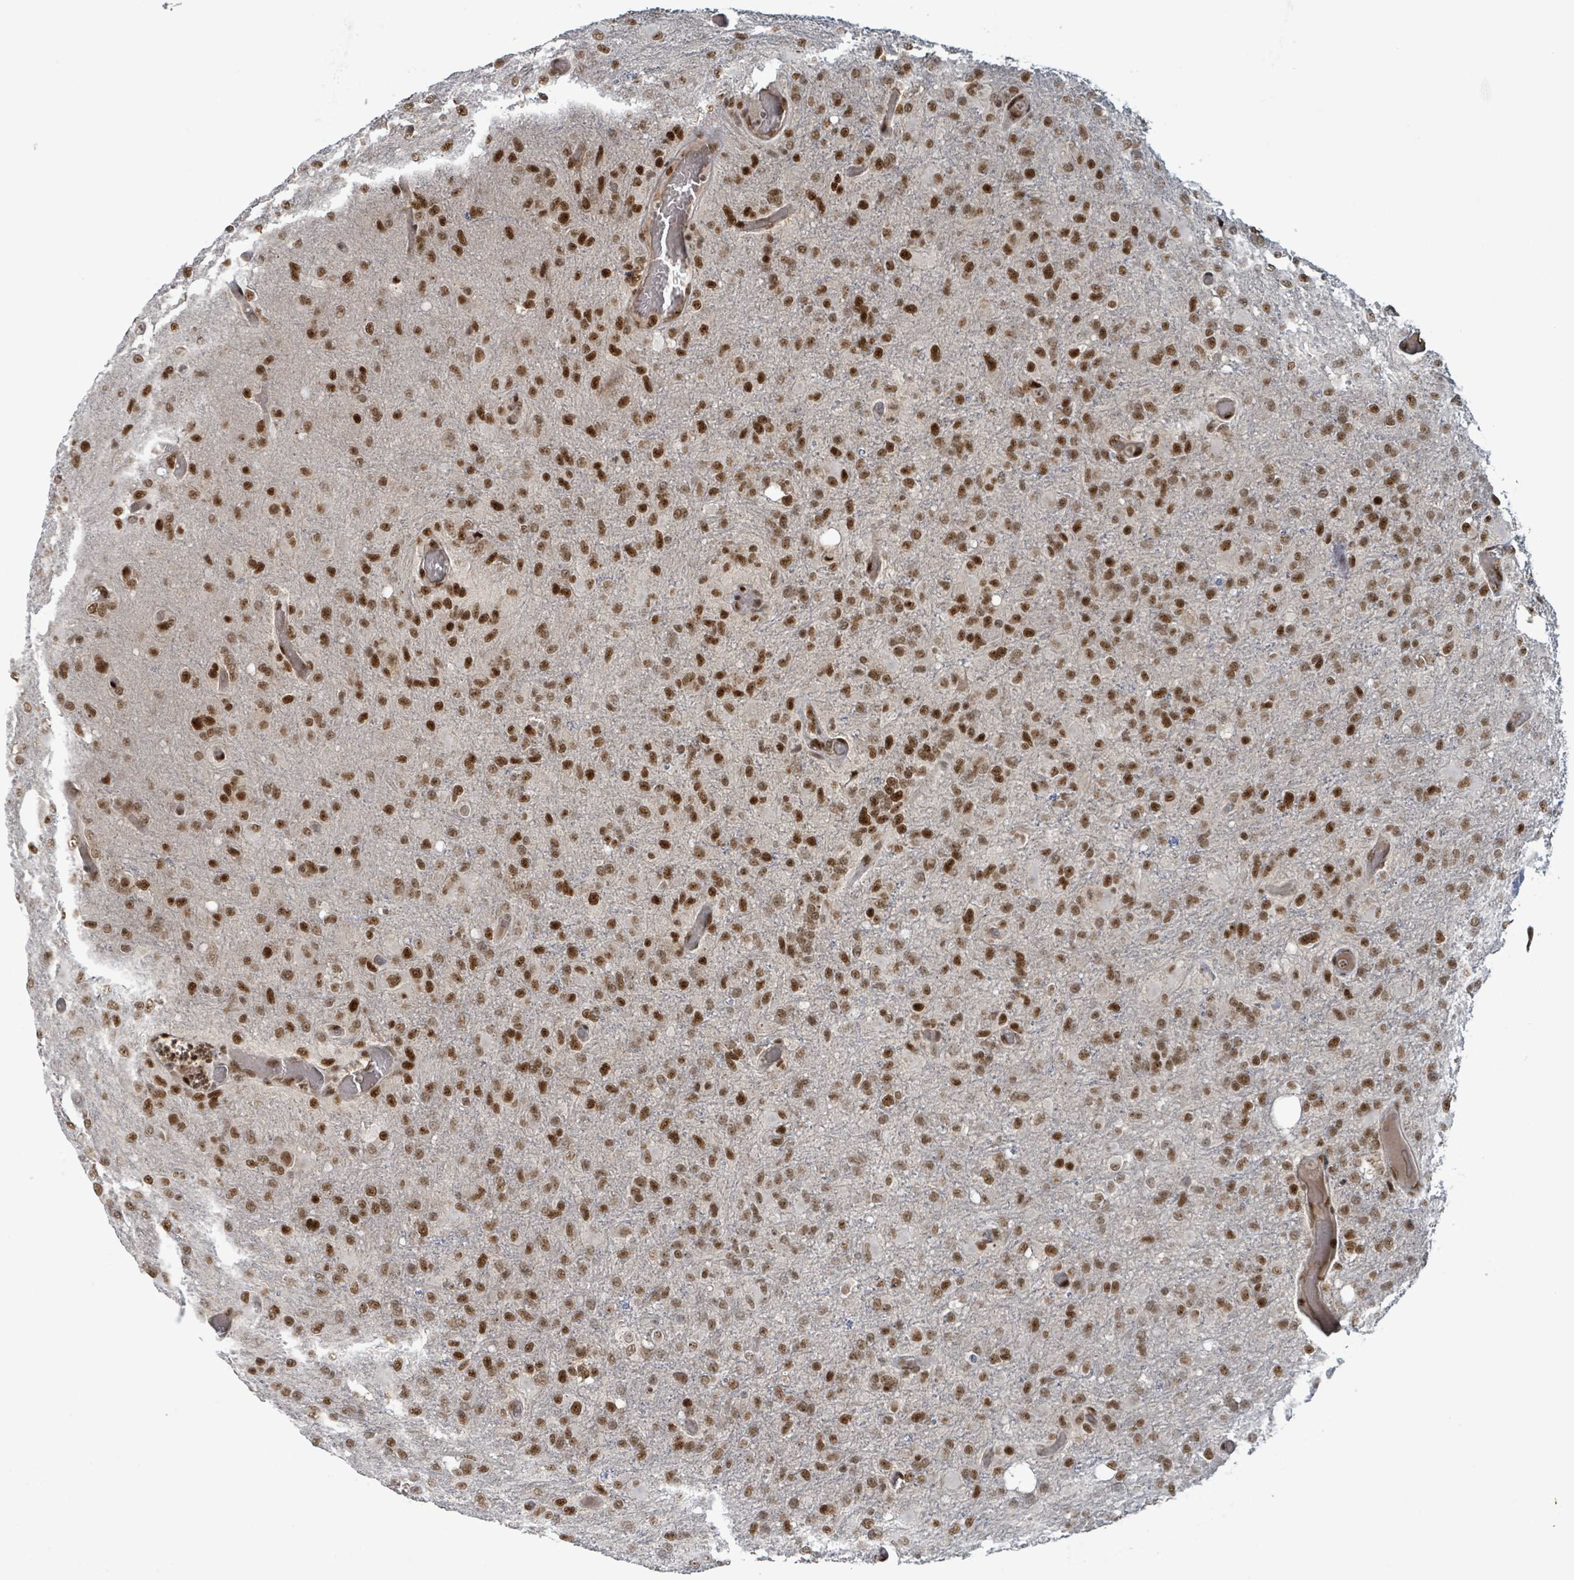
{"staining": {"intensity": "strong", "quantity": ">75%", "location": "nuclear"}, "tissue": "glioma", "cell_type": "Tumor cells", "image_type": "cancer", "snomed": [{"axis": "morphology", "description": "Glioma, malignant, High grade"}, {"axis": "topography", "description": "Brain"}], "caption": "A brown stain highlights strong nuclear staining of a protein in malignant high-grade glioma tumor cells.", "gene": "KLF3", "patient": {"sex": "female", "age": 74}}